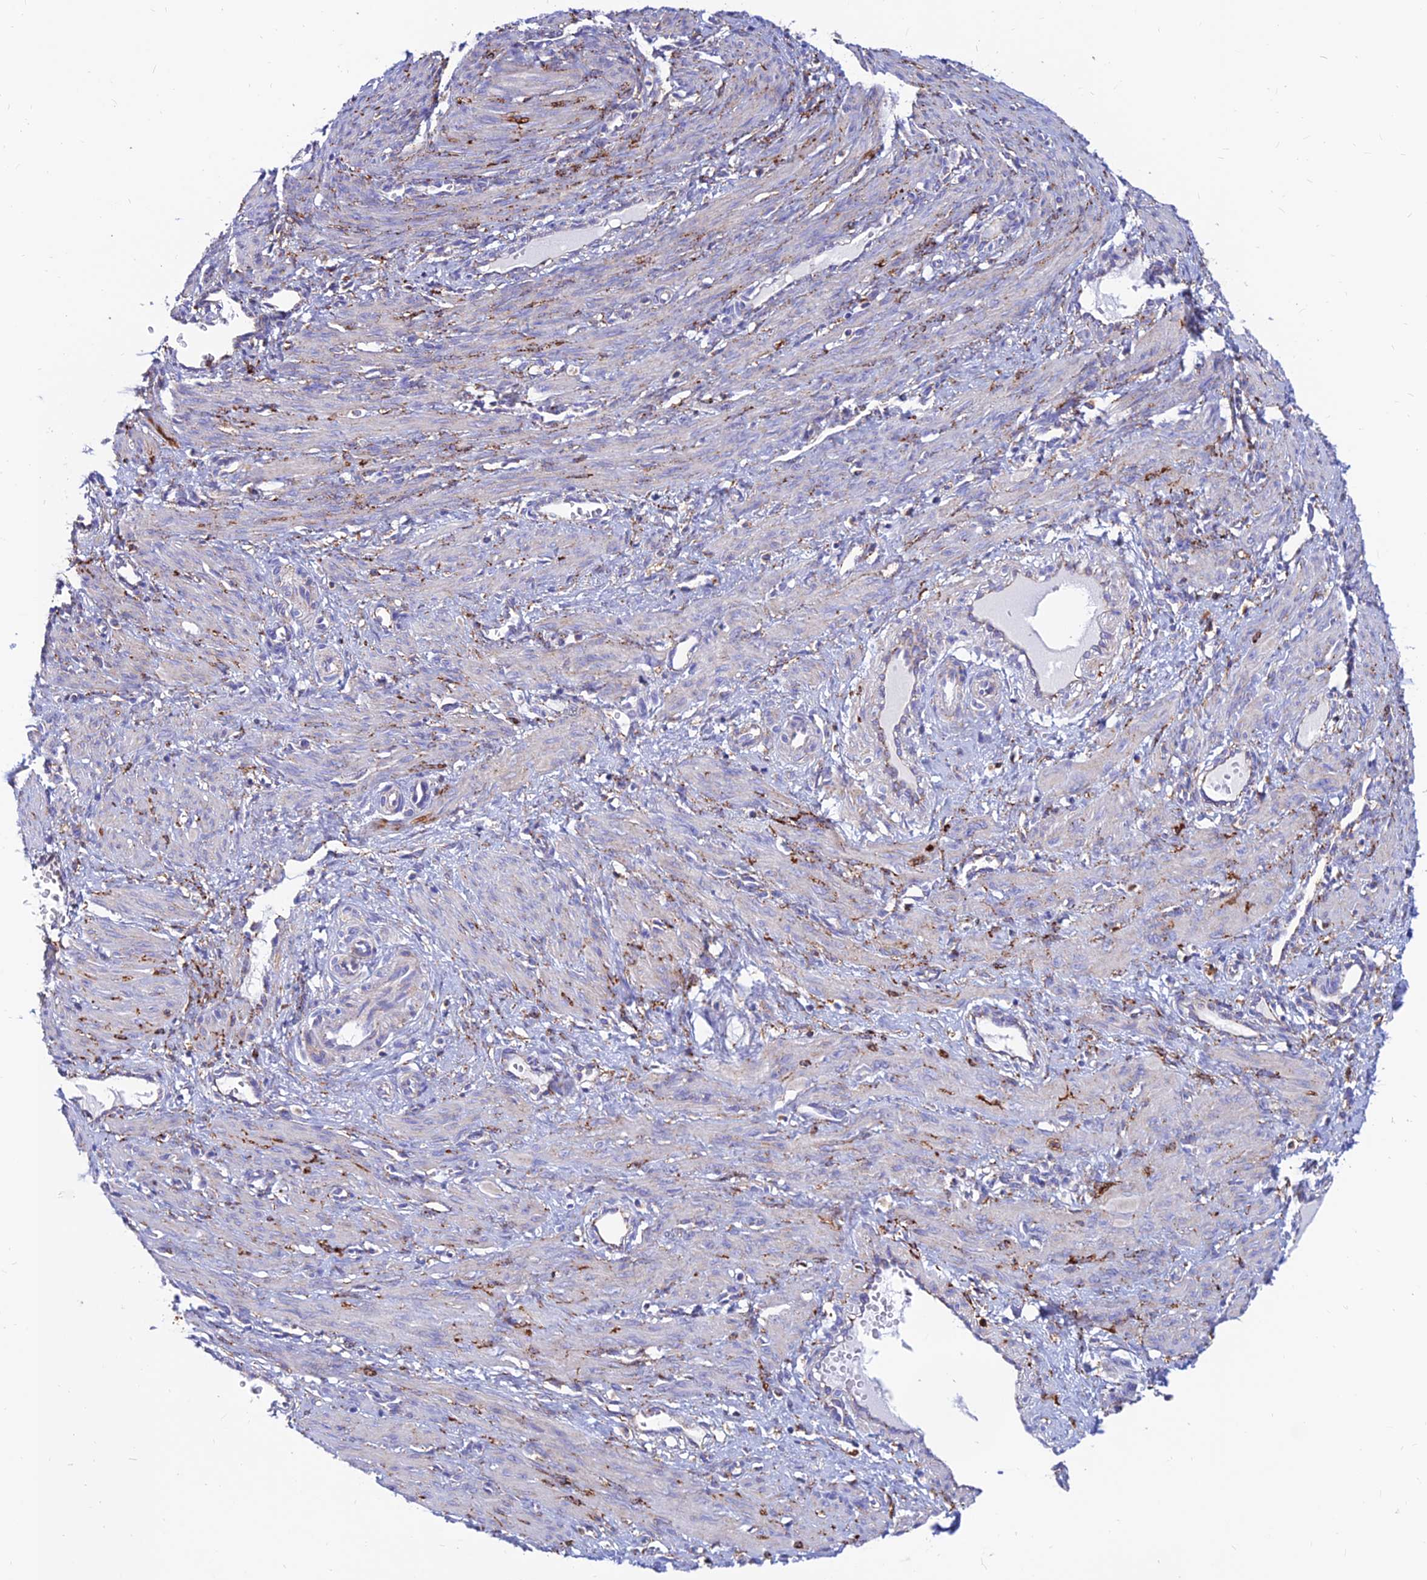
{"staining": {"intensity": "moderate", "quantity": "<25%", "location": "cytoplasmic/membranous"}, "tissue": "smooth muscle", "cell_type": "Smooth muscle cells", "image_type": "normal", "snomed": [{"axis": "morphology", "description": "Normal tissue, NOS"}, {"axis": "topography", "description": "Endometrium"}], "caption": "IHC of benign human smooth muscle demonstrates low levels of moderate cytoplasmic/membranous positivity in about <25% of smooth muscle cells.", "gene": "SPNS1", "patient": {"sex": "female", "age": 33}}